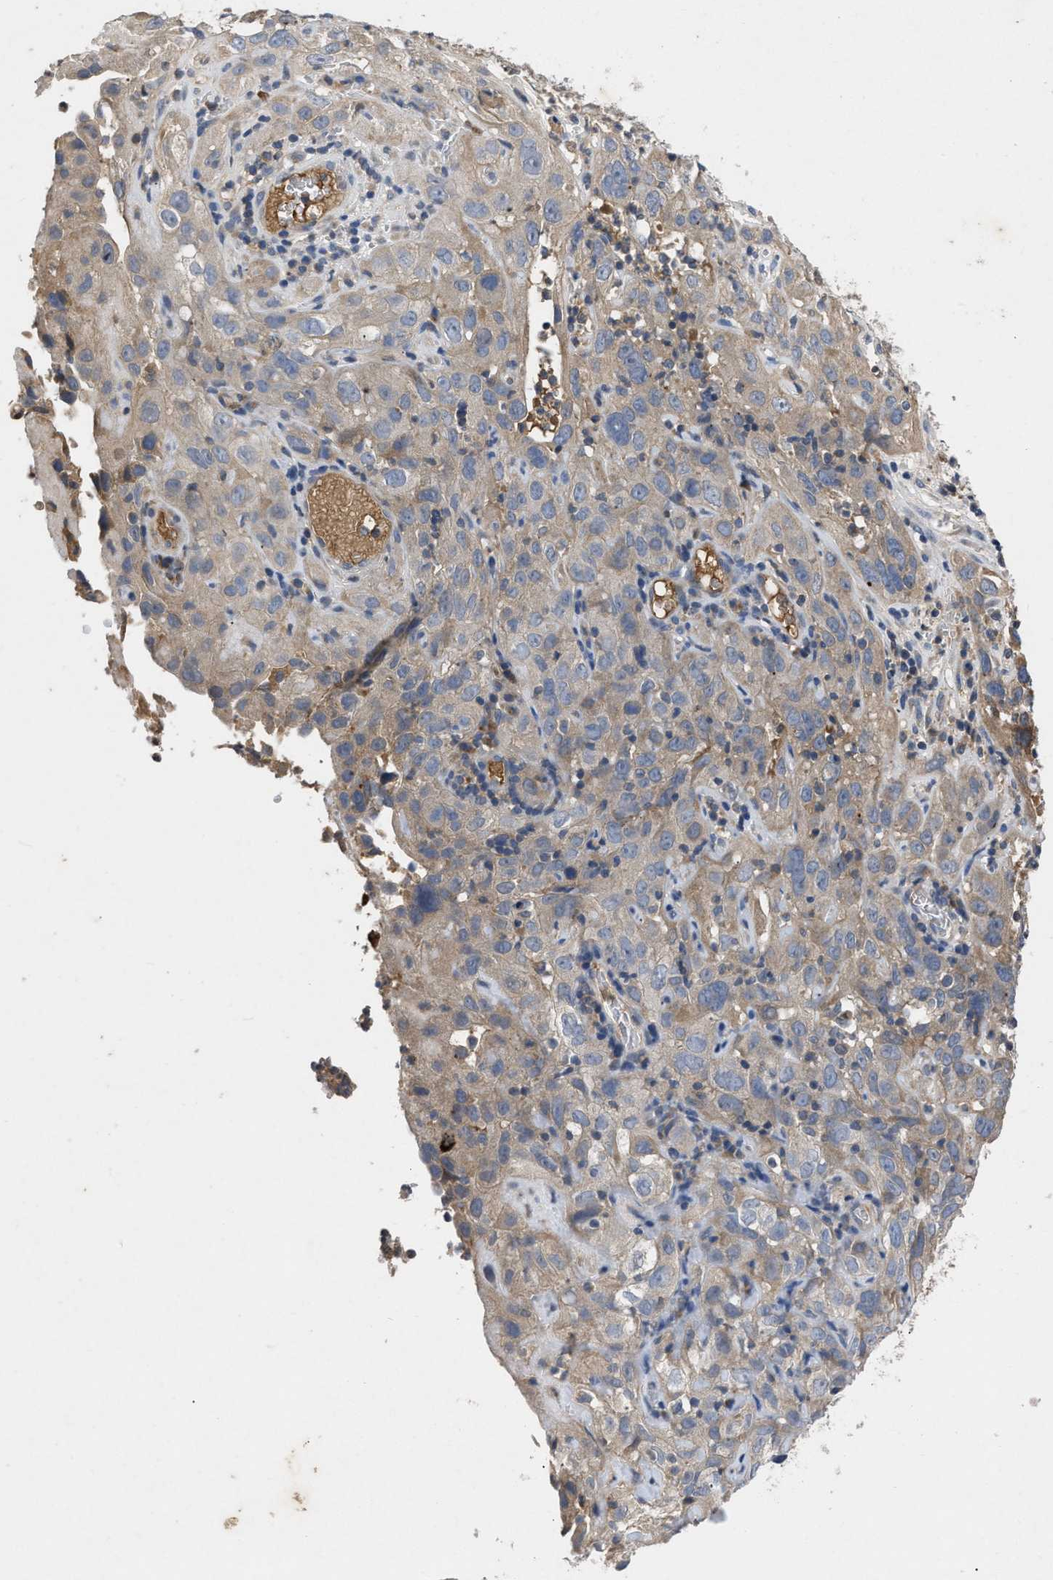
{"staining": {"intensity": "weak", "quantity": ">75%", "location": "cytoplasmic/membranous"}, "tissue": "cervical cancer", "cell_type": "Tumor cells", "image_type": "cancer", "snomed": [{"axis": "morphology", "description": "Squamous cell carcinoma, NOS"}, {"axis": "topography", "description": "Cervix"}], "caption": "IHC of human cervical squamous cell carcinoma shows low levels of weak cytoplasmic/membranous positivity in approximately >75% of tumor cells.", "gene": "VPS4A", "patient": {"sex": "female", "age": 32}}